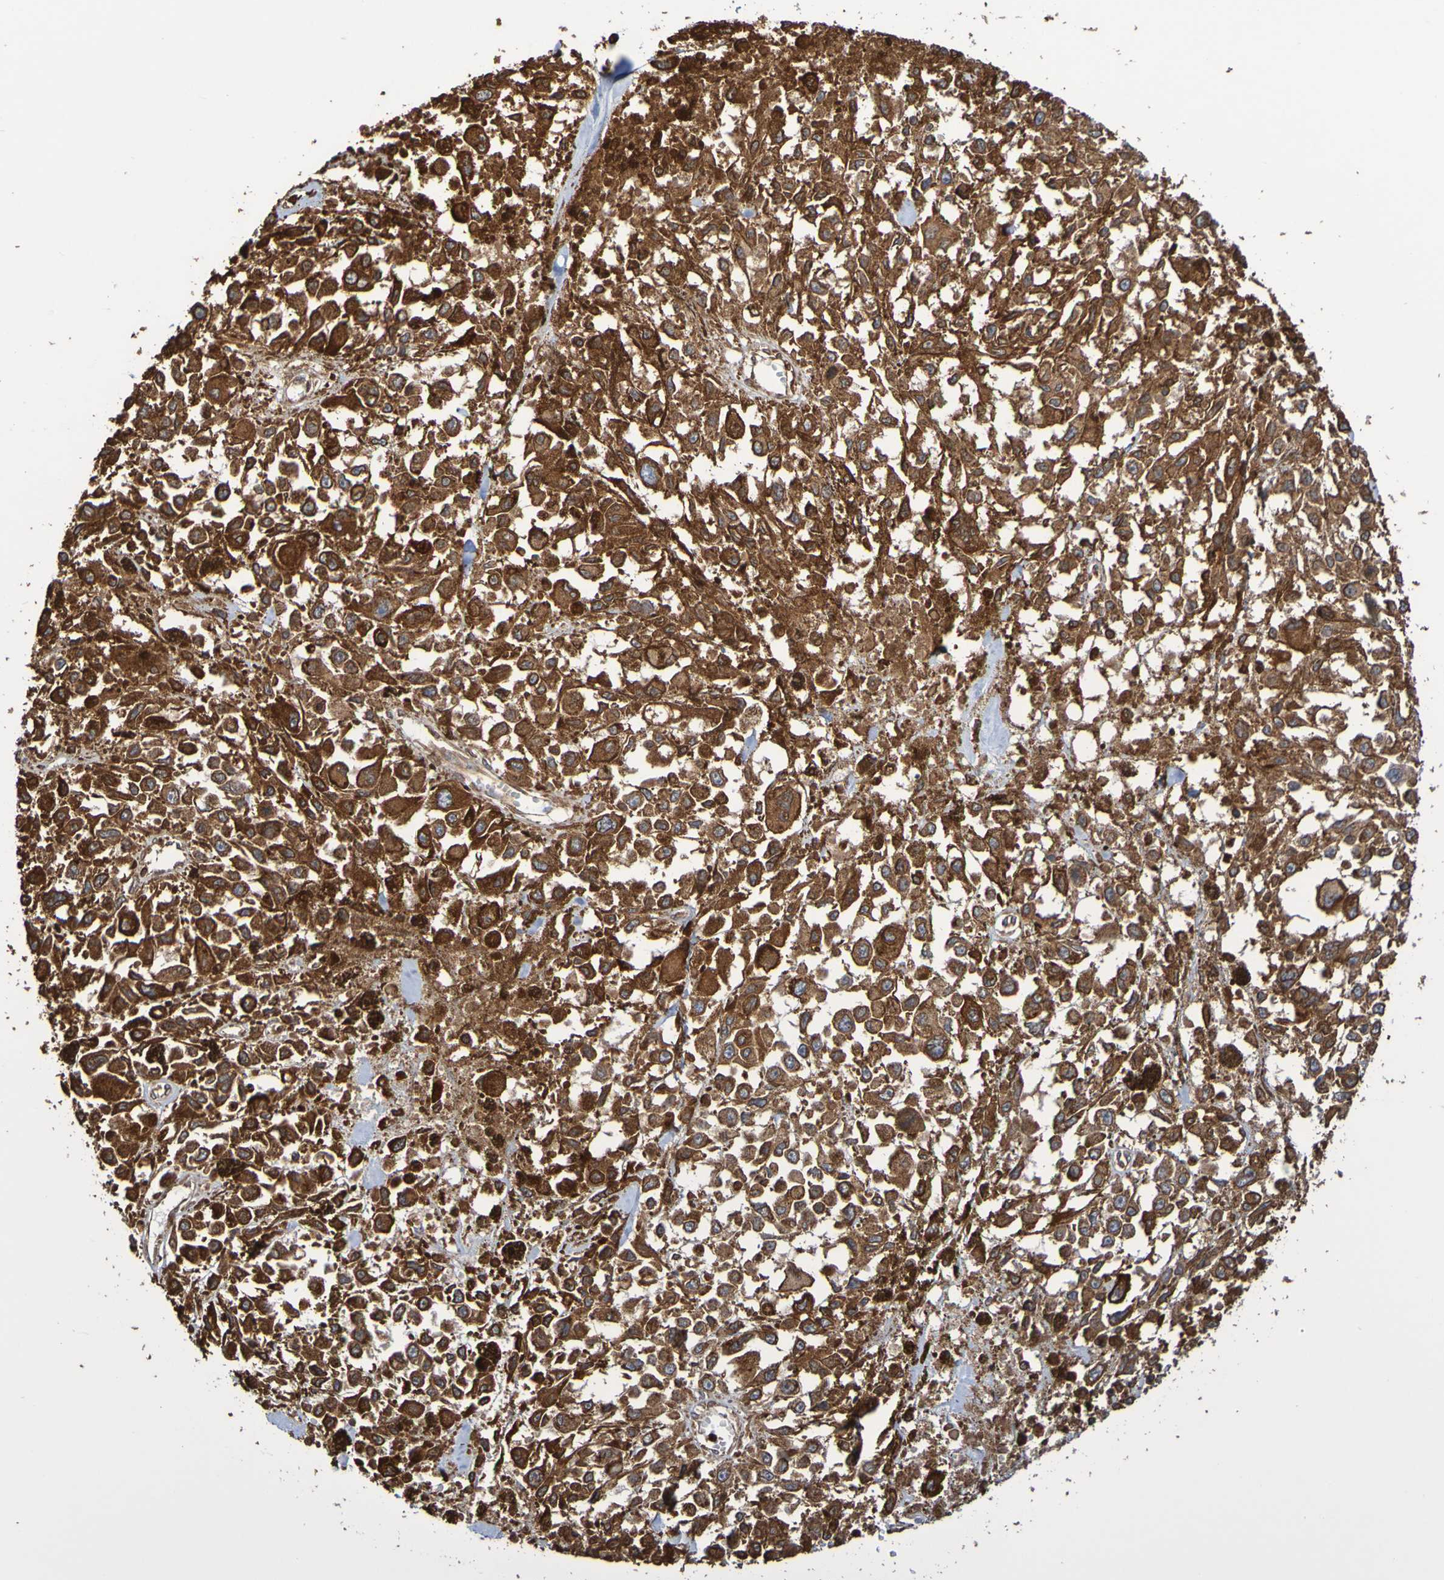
{"staining": {"intensity": "strong", "quantity": ">75%", "location": "cytoplasmic/membranous"}, "tissue": "melanoma", "cell_type": "Tumor cells", "image_type": "cancer", "snomed": [{"axis": "morphology", "description": "Malignant melanoma, Metastatic site"}, {"axis": "topography", "description": "Lymph node"}], "caption": "Malignant melanoma (metastatic site) stained for a protein demonstrates strong cytoplasmic/membranous positivity in tumor cells.", "gene": "RAB11A", "patient": {"sex": "male", "age": 59}}